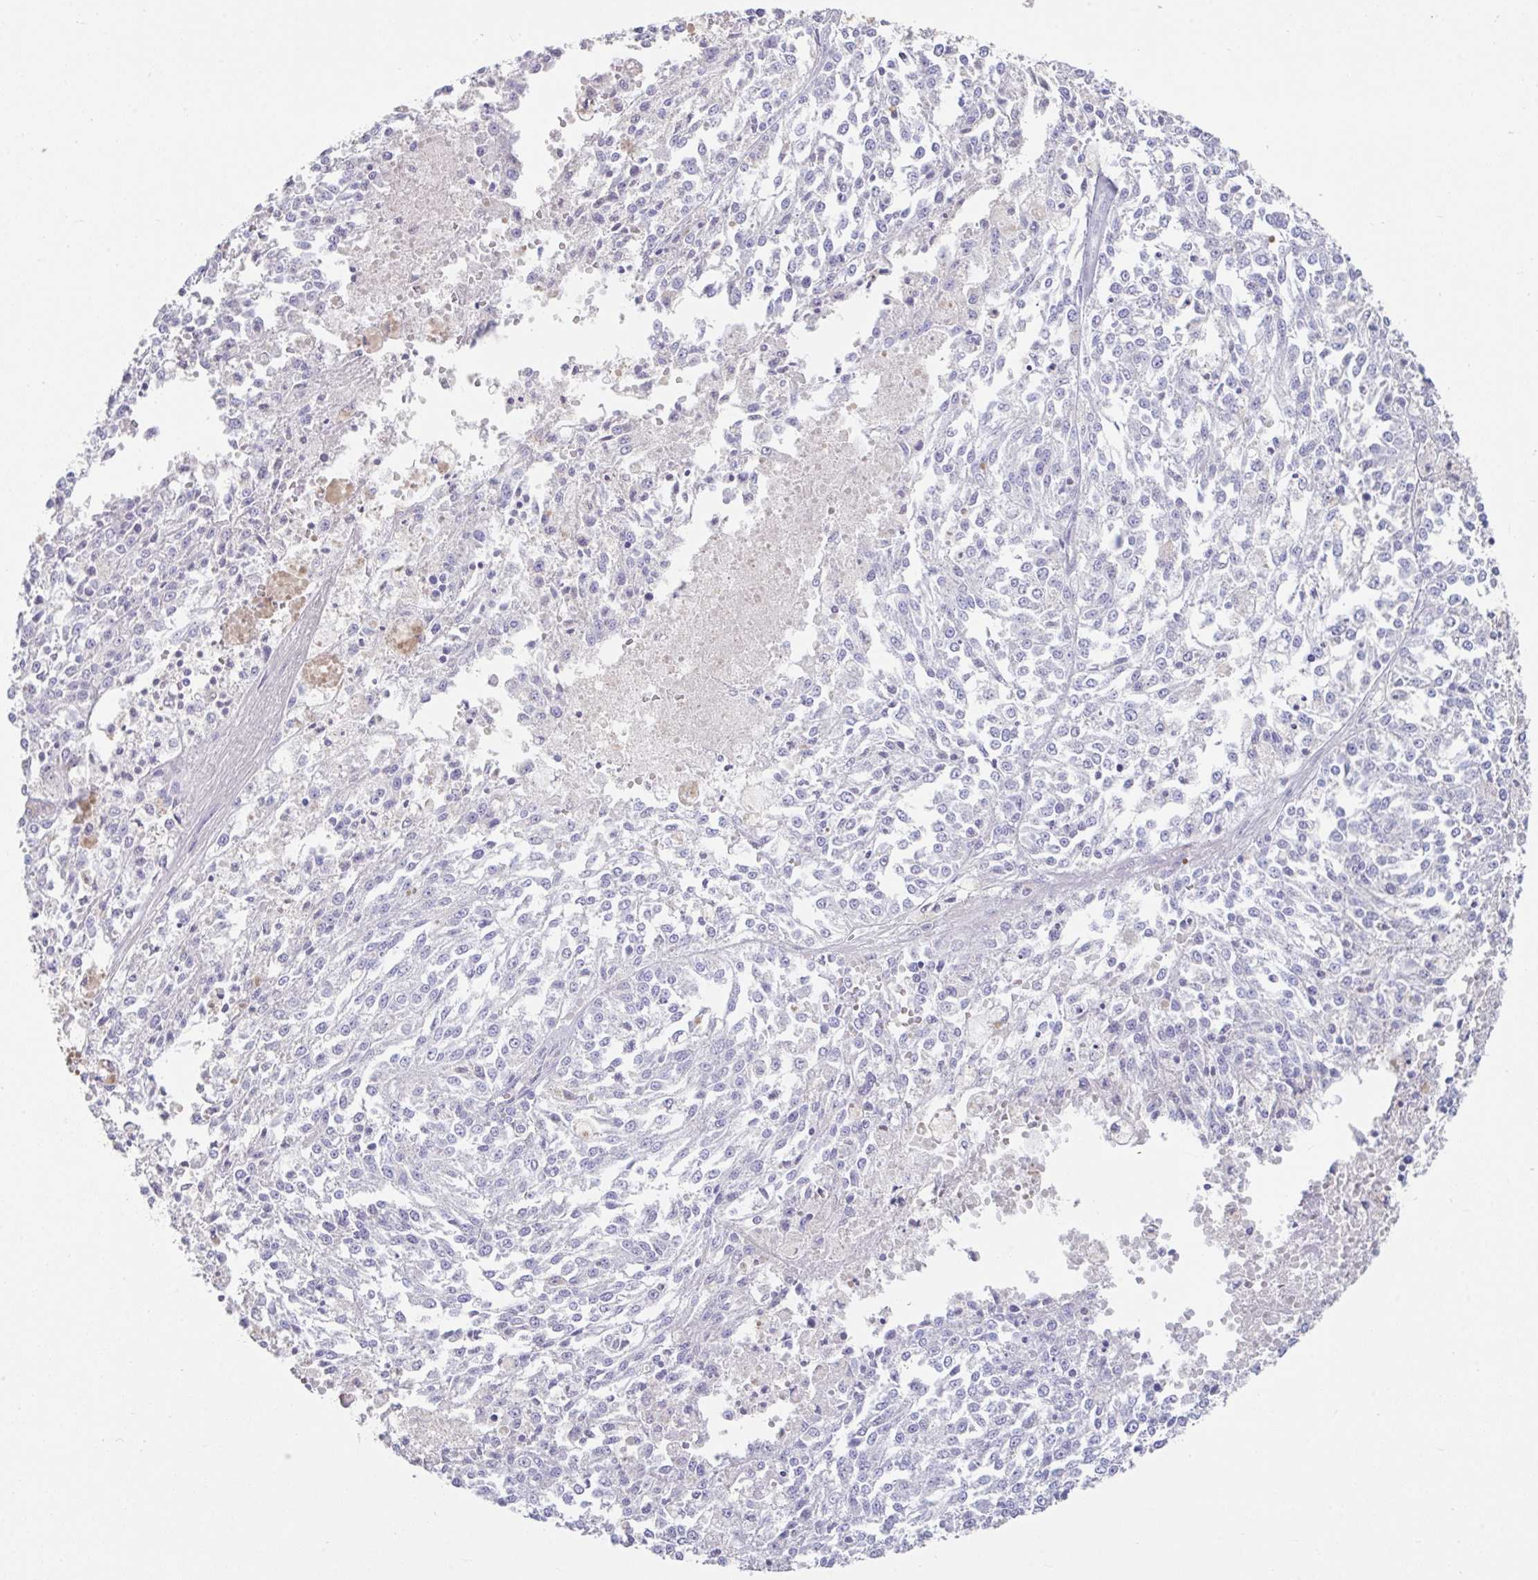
{"staining": {"intensity": "negative", "quantity": "none", "location": "none"}, "tissue": "melanoma", "cell_type": "Tumor cells", "image_type": "cancer", "snomed": [{"axis": "morphology", "description": "Malignant melanoma, NOS"}, {"axis": "topography", "description": "Skin"}], "caption": "Tumor cells show no significant protein expression in melanoma. (IHC, brightfield microscopy, high magnification).", "gene": "SLC44A4", "patient": {"sex": "female", "age": 64}}